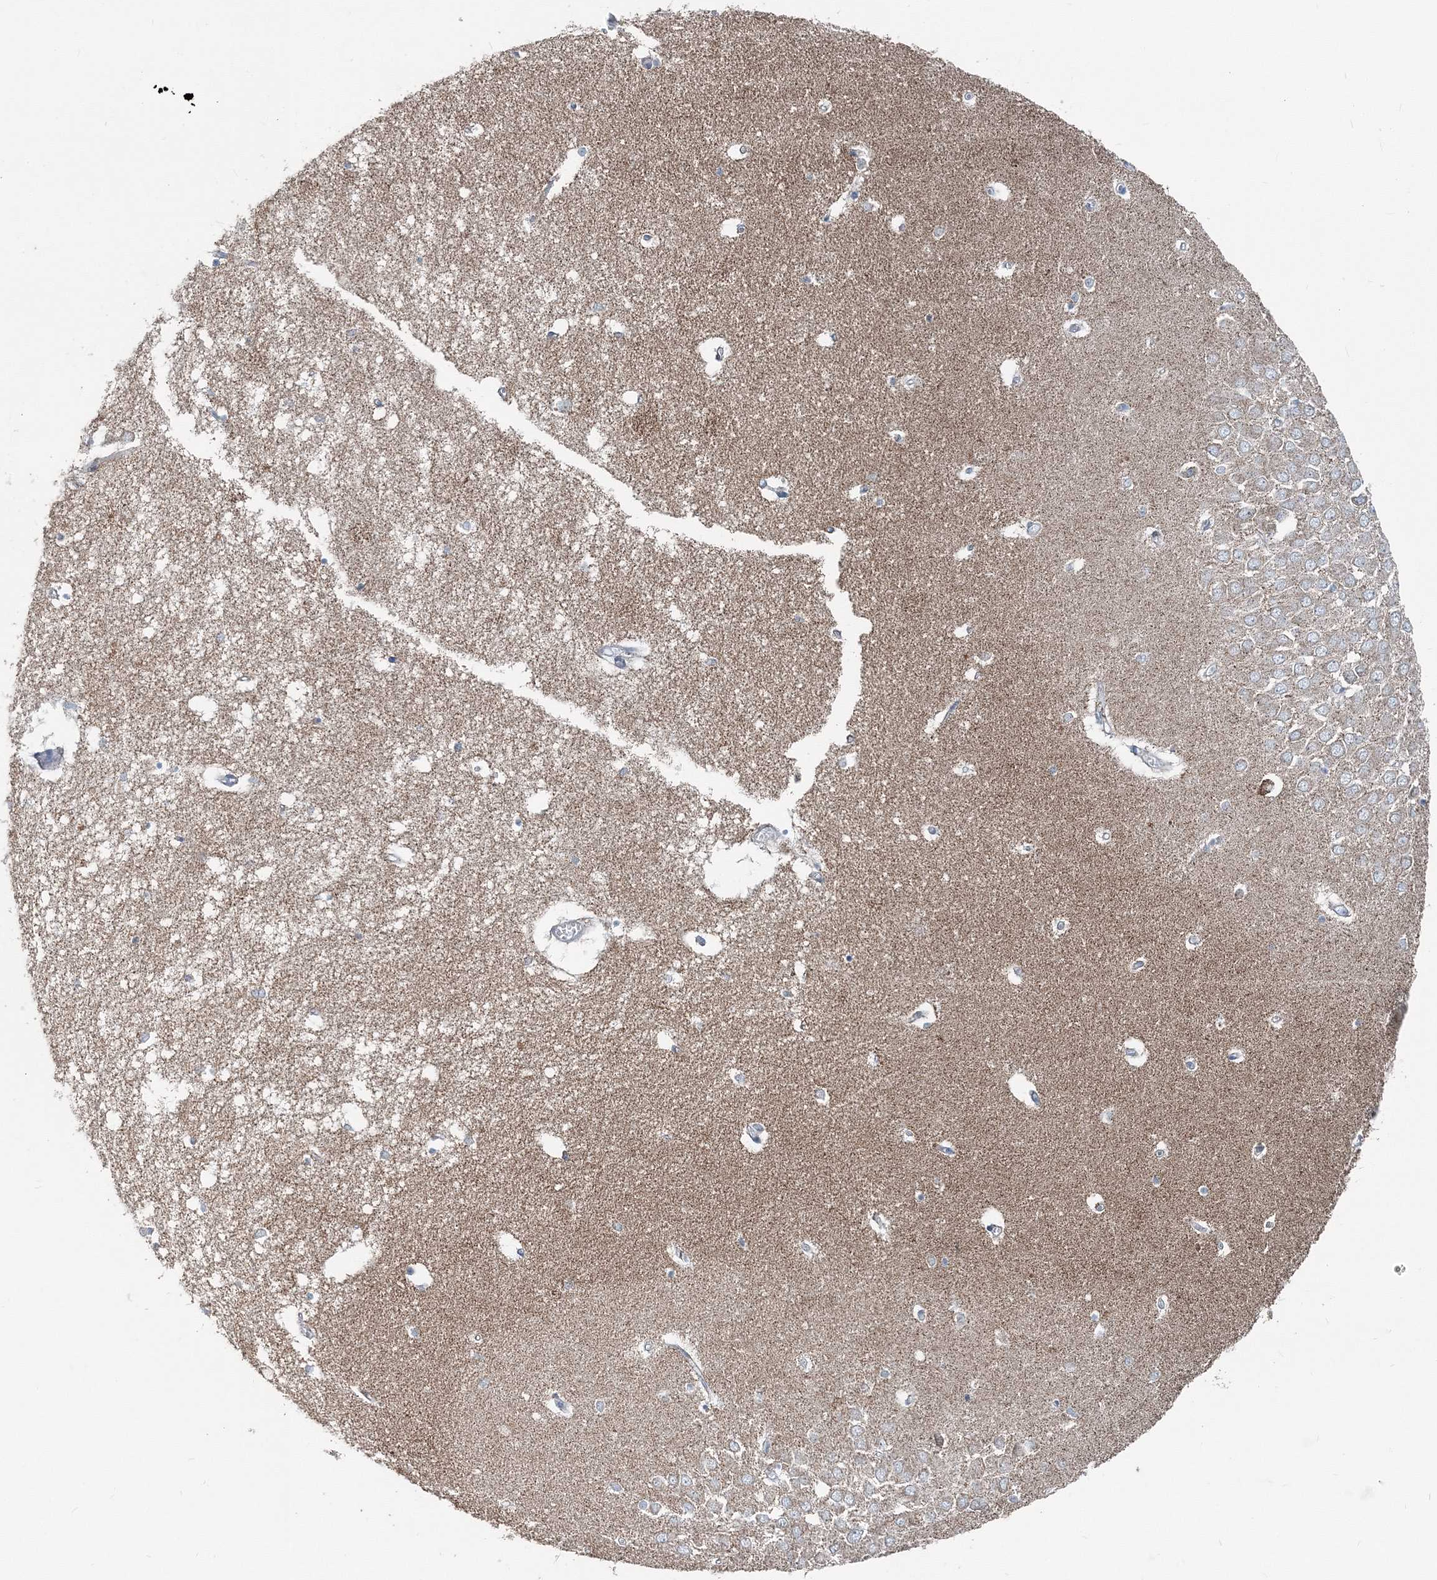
{"staining": {"intensity": "weak", "quantity": "<25%", "location": "cytoplasmic/membranous"}, "tissue": "hippocampus", "cell_type": "Glial cells", "image_type": "normal", "snomed": [{"axis": "morphology", "description": "Normal tissue, NOS"}, {"axis": "topography", "description": "Hippocampus"}], "caption": "Glial cells show no significant staining in benign hippocampus. (Stains: DAB IHC with hematoxylin counter stain, Microscopy: brightfield microscopy at high magnification).", "gene": "GABARAPL2", "patient": {"sex": "male", "age": 70}}